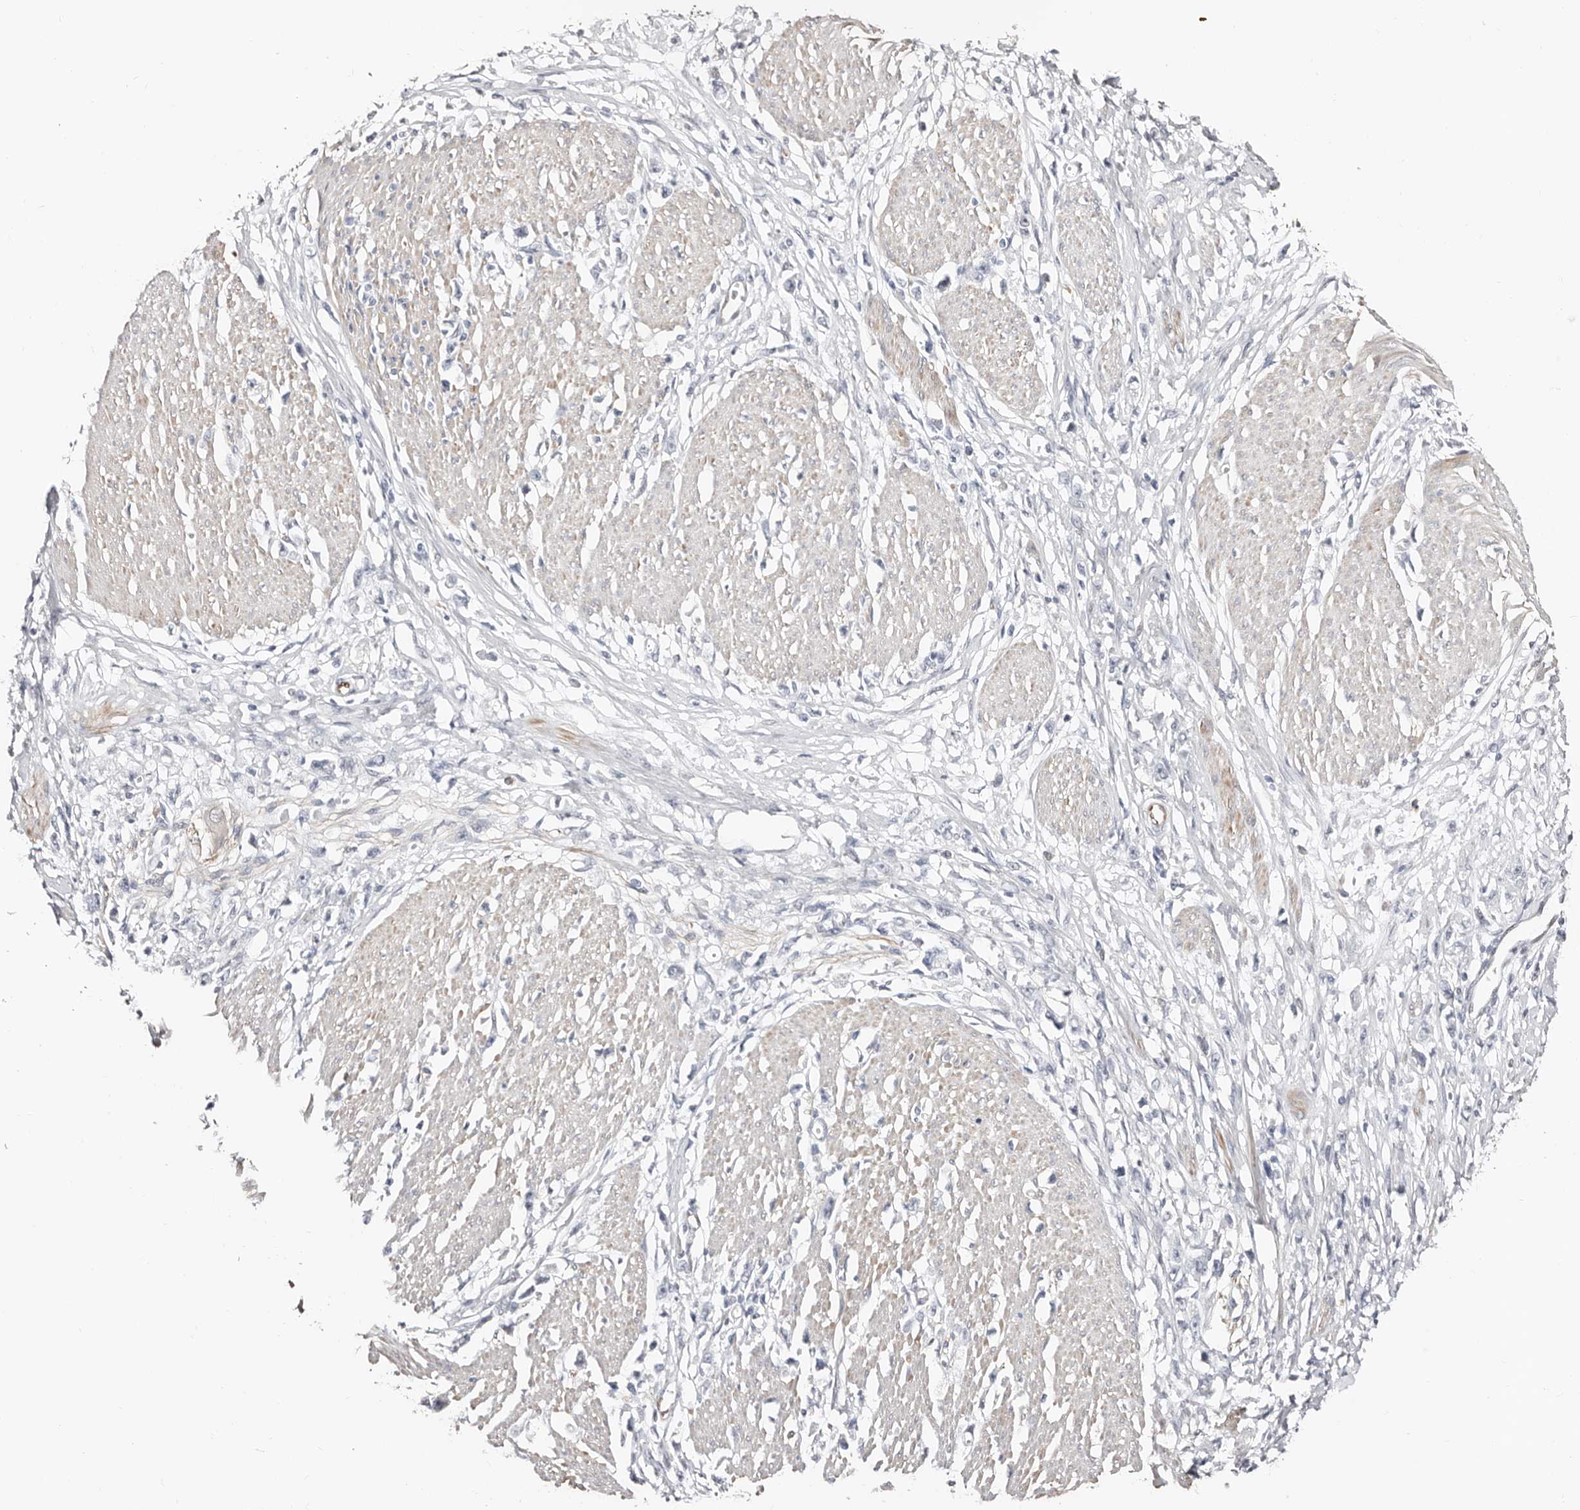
{"staining": {"intensity": "negative", "quantity": "none", "location": "none"}, "tissue": "stomach cancer", "cell_type": "Tumor cells", "image_type": "cancer", "snomed": [{"axis": "morphology", "description": "Adenocarcinoma, NOS"}, {"axis": "topography", "description": "Stomach"}], "caption": "A high-resolution micrograph shows immunohistochemistry (IHC) staining of adenocarcinoma (stomach), which demonstrates no significant staining in tumor cells.", "gene": "ASRGL1", "patient": {"sex": "female", "age": 59}}